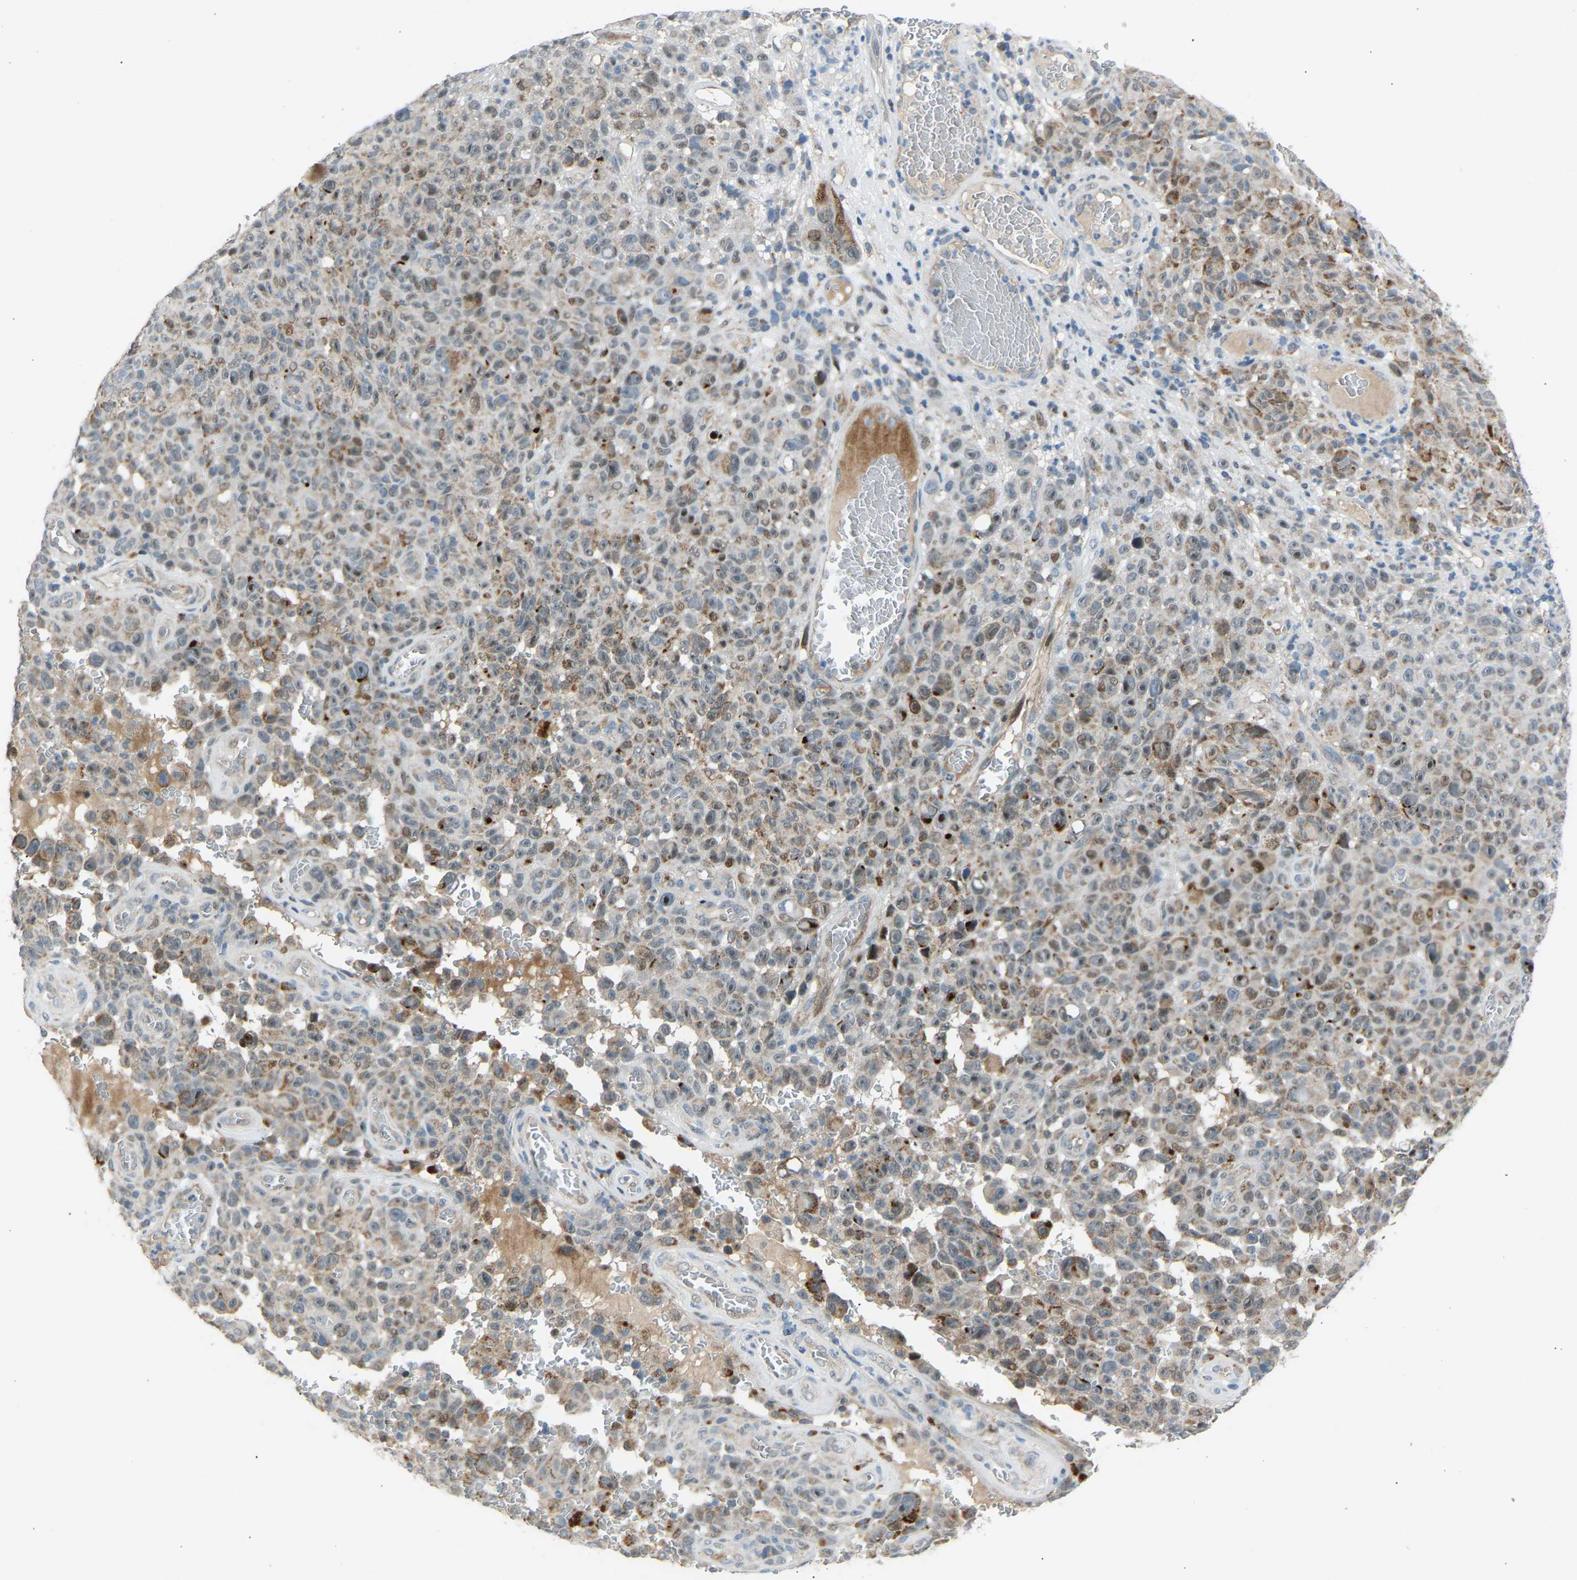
{"staining": {"intensity": "weak", "quantity": "25%-75%", "location": "cytoplasmic/membranous"}, "tissue": "melanoma", "cell_type": "Tumor cells", "image_type": "cancer", "snomed": [{"axis": "morphology", "description": "Malignant melanoma, NOS"}, {"axis": "topography", "description": "Skin"}], "caption": "Melanoma tissue exhibits weak cytoplasmic/membranous positivity in about 25%-75% of tumor cells, visualized by immunohistochemistry. (DAB (3,3'-diaminobenzidine) IHC with brightfield microscopy, high magnification).", "gene": "VPS41", "patient": {"sex": "female", "age": 82}}